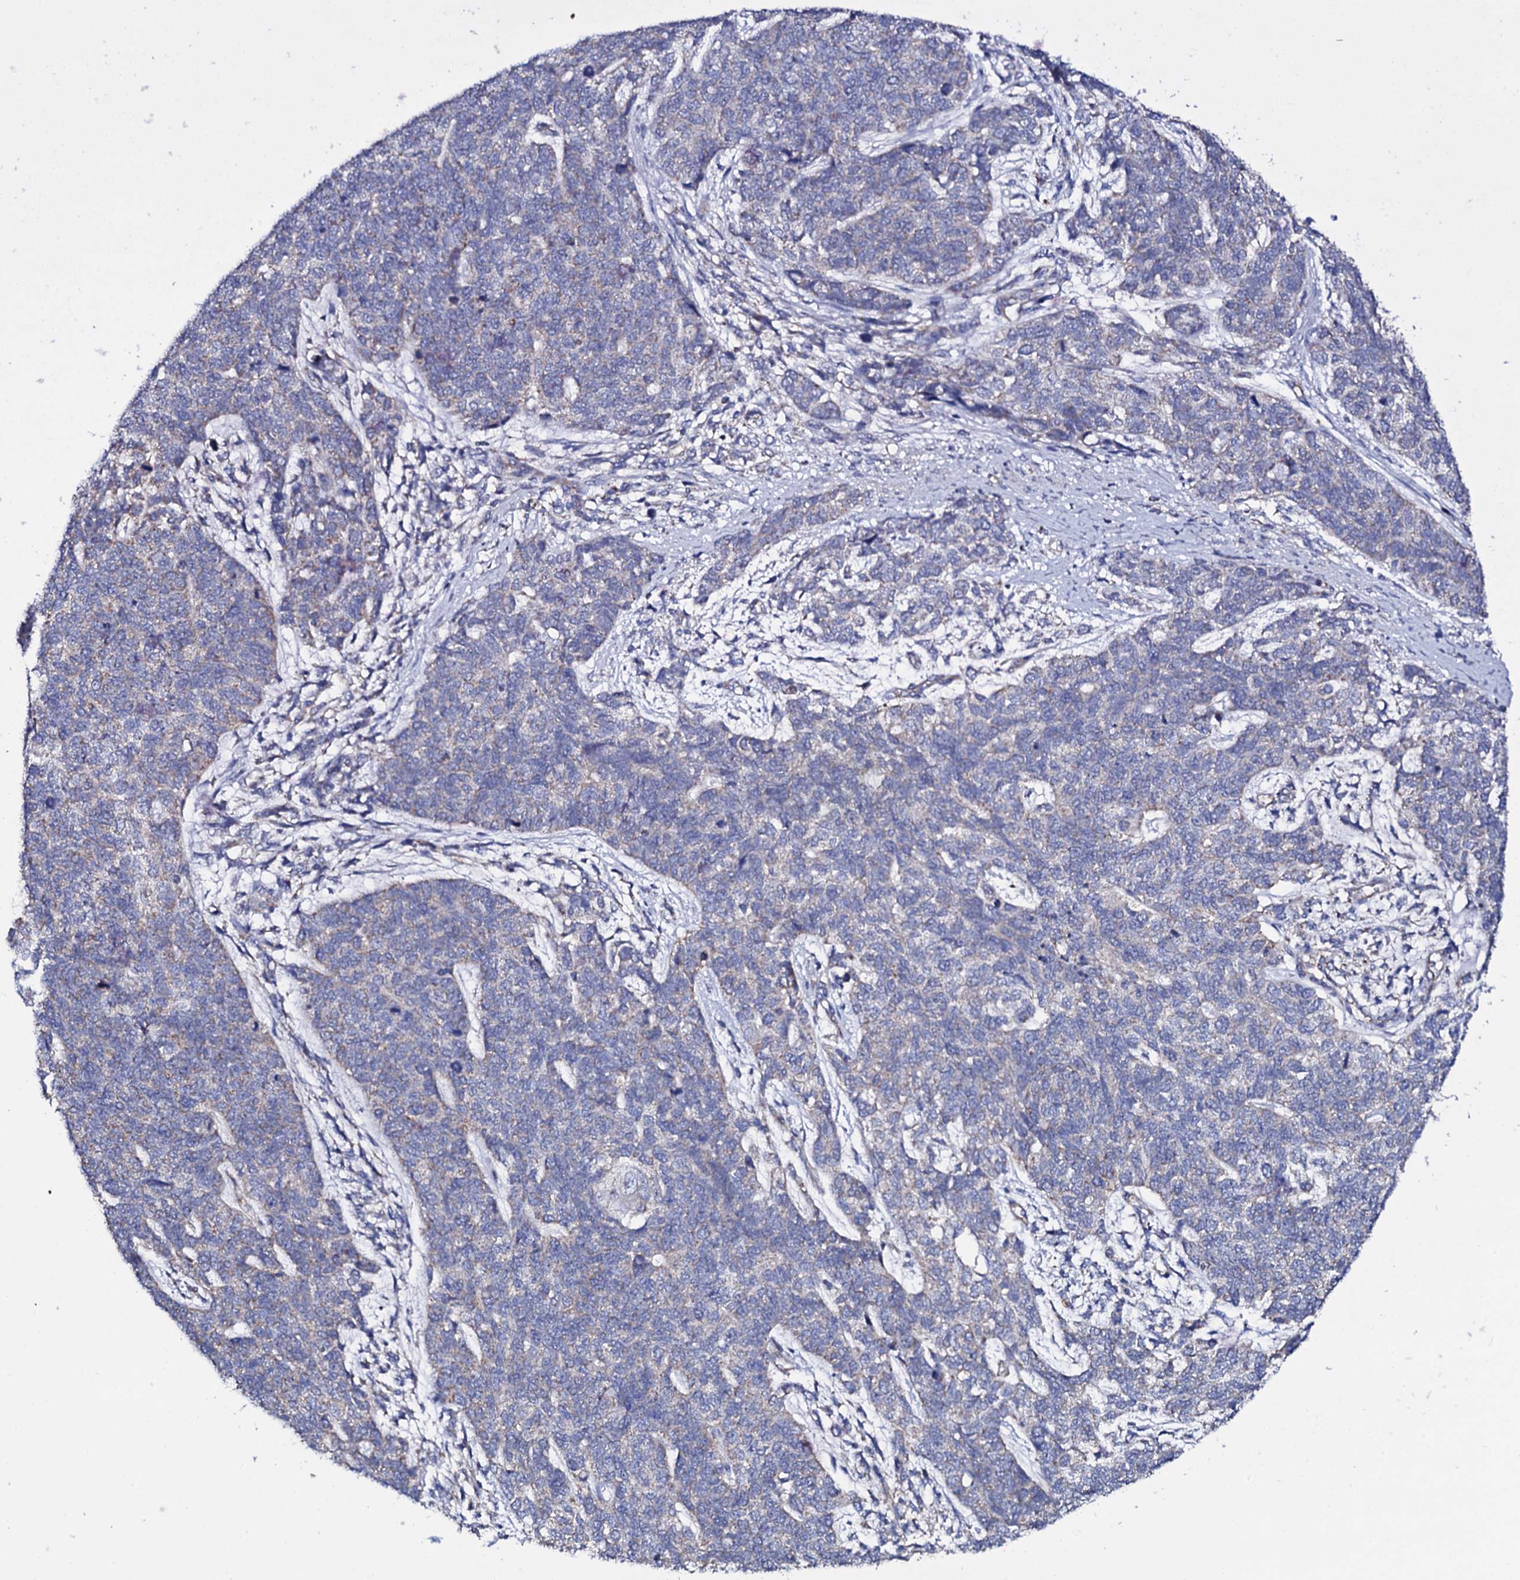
{"staining": {"intensity": "weak", "quantity": "<25%", "location": "cytoplasmic/membranous"}, "tissue": "cervical cancer", "cell_type": "Tumor cells", "image_type": "cancer", "snomed": [{"axis": "morphology", "description": "Squamous cell carcinoma, NOS"}, {"axis": "topography", "description": "Cervix"}], "caption": "The image exhibits no staining of tumor cells in cervical squamous cell carcinoma.", "gene": "TCAF2", "patient": {"sex": "female", "age": 63}}